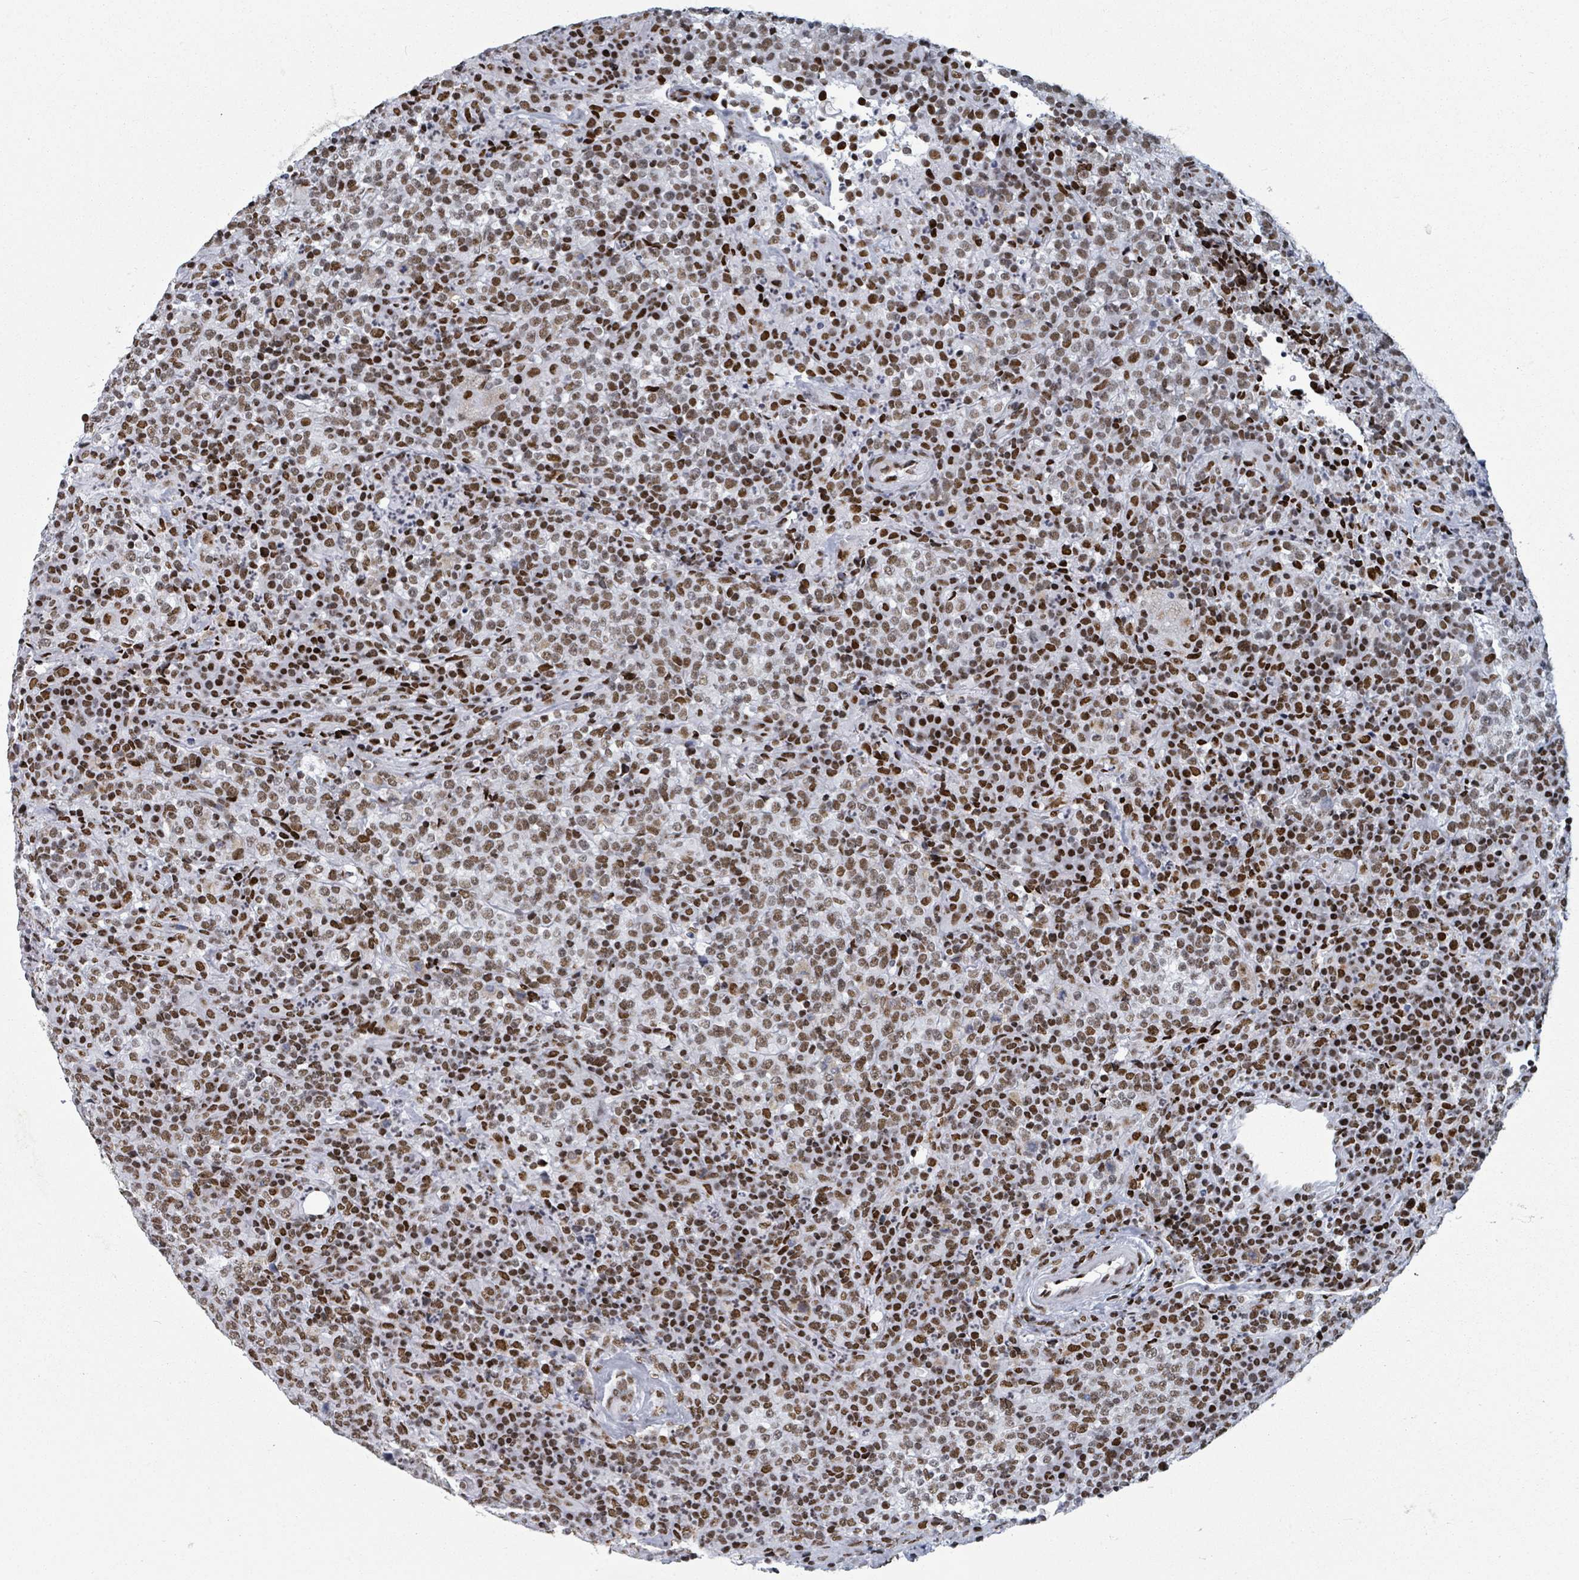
{"staining": {"intensity": "moderate", "quantity": ">75%", "location": "nuclear"}, "tissue": "lymphoma", "cell_type": "Tumor cells", "image_type": "cancer", "snomed": [{"axis": "morphology", "description": "Malignant lymphoma, non-Hodgkin's type, High grade"}, {"axis": "topography", "description": "Lymph node"}], "caption": "Protein expression analysis of human lymphoma reveals moderate nuclear expression in approximately >75% of tumor cells.", "gene": "DHX16", "patient": {"sex": "male", "age": 54}}